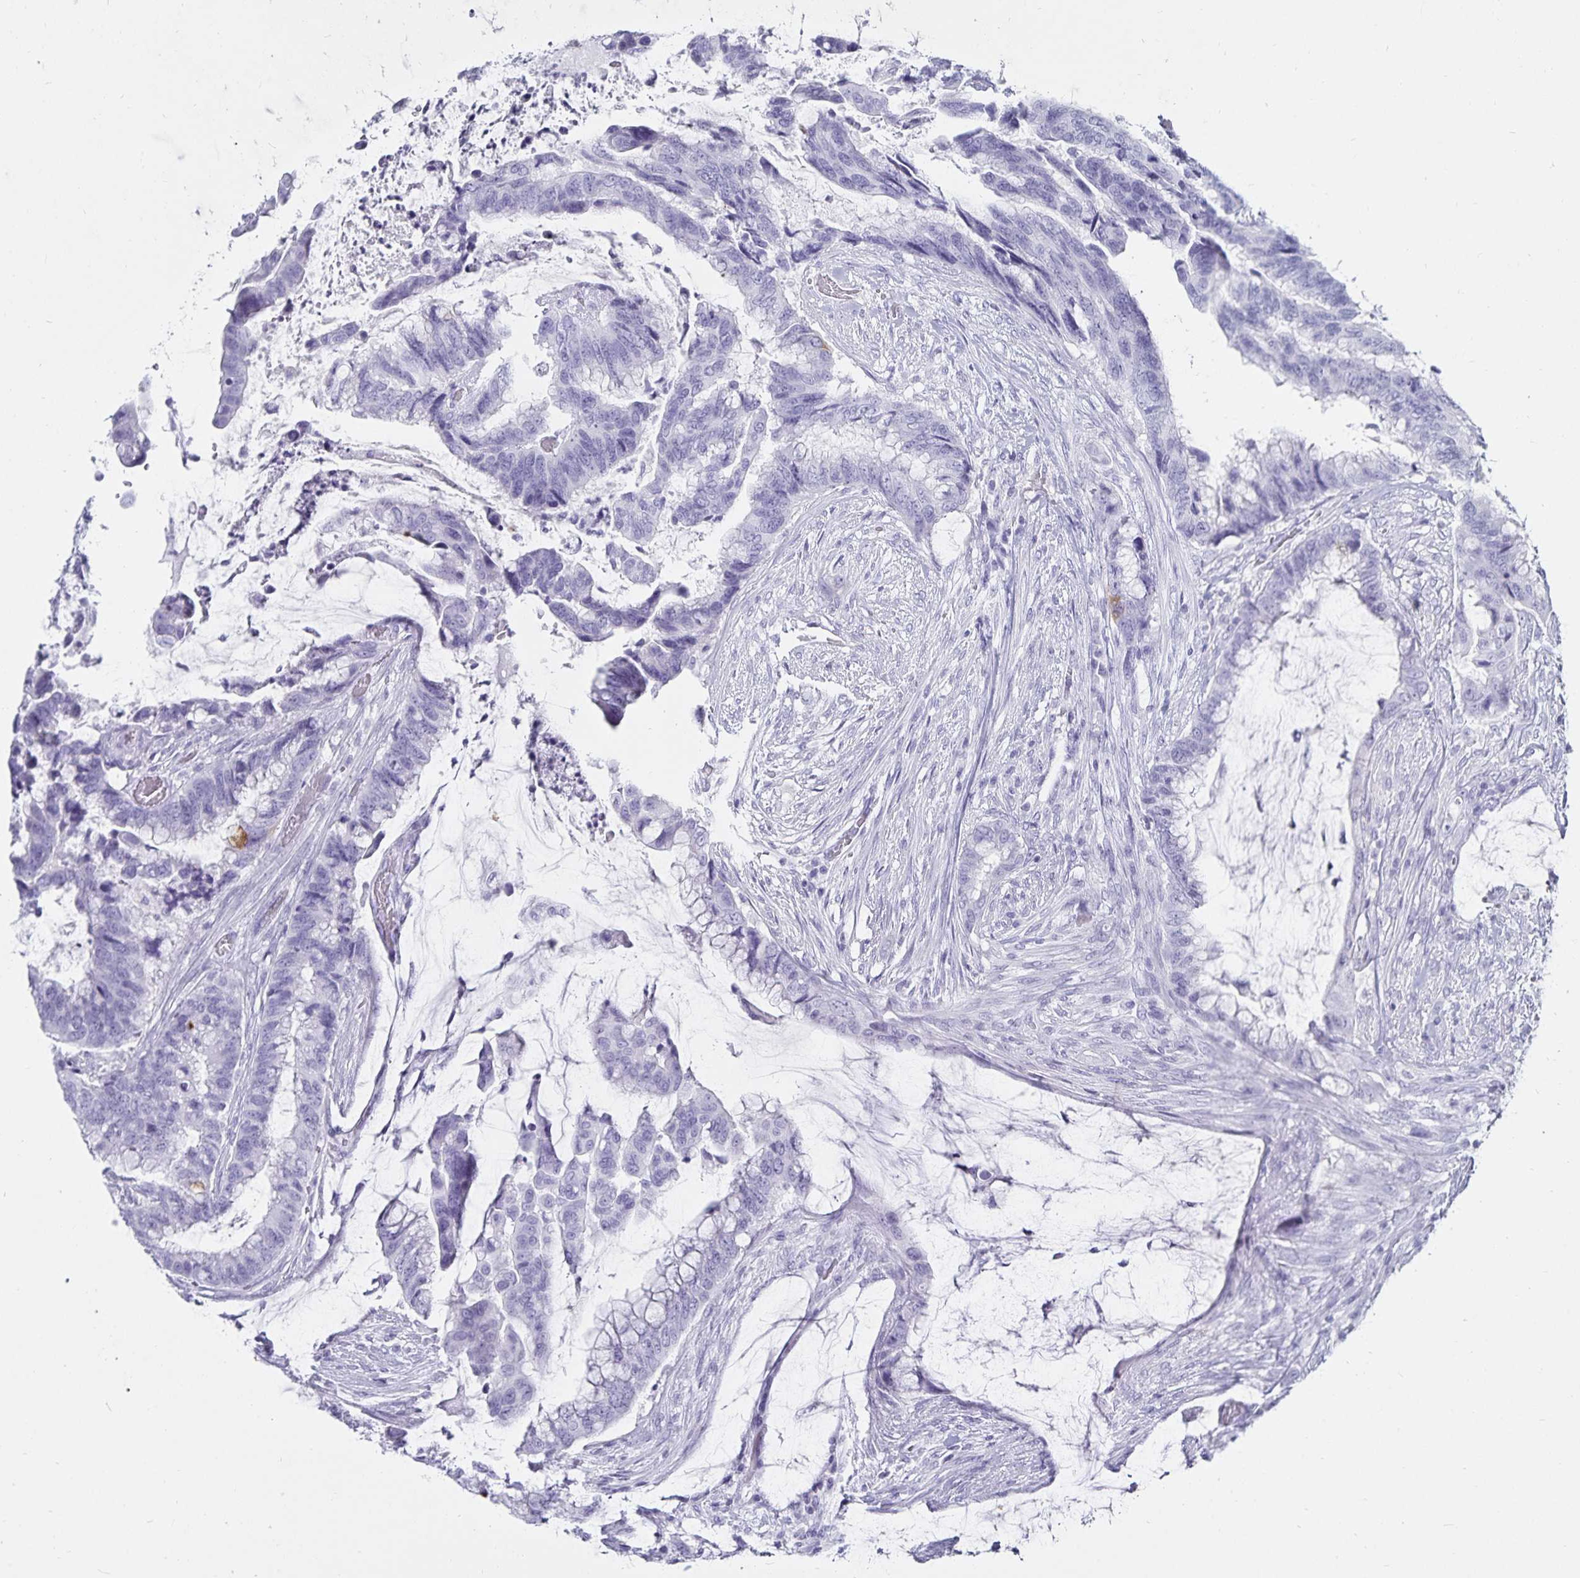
{"staining": {"intensity": "negative", "quantity": "none", "location": "none"}, "tissue": "colorectal cancer", "cell_type": "Tumor cells", "image_type": "cancer", "snomed": [{"axis": "morphology", "description": "Adenocarcinoma, NOS"}, {"axis": "topography", "description": "Rectum"}], "caption": "Immunohistochemistry of adenocarcinoma (colorectal) displays no staining in tumor cells. (DAB IHC, high magnification).", "gene": "DEFA6", "patient": {"sex": "female", "age": 59}}